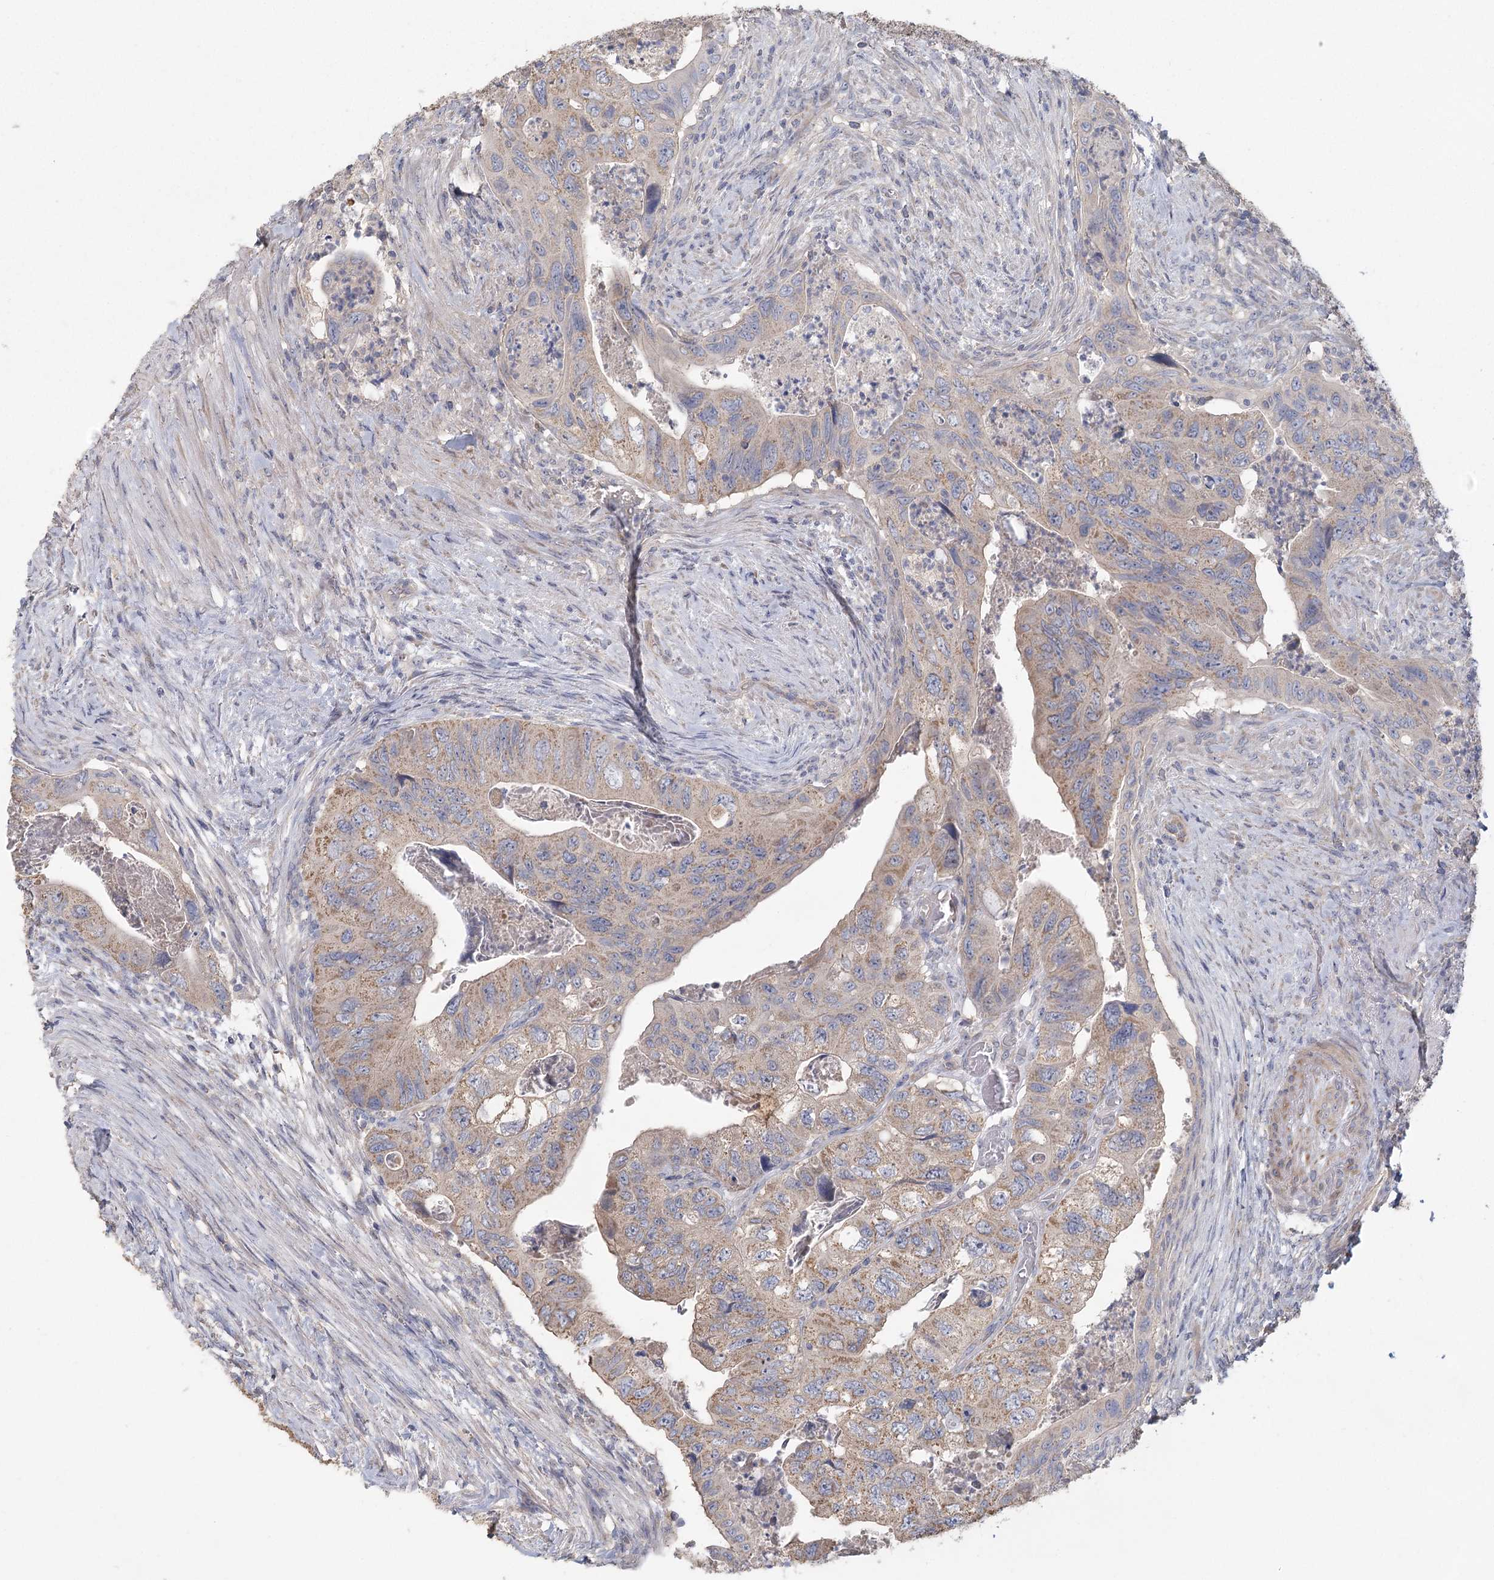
{"staining": {"intensity": "weak", "quantity": ">75%", "location": "cytoplasmic/membranous"}, "tissue": "colorectal cancer", "cell_type": "Tumor cells", "image_type": "cancer", "snomed": [{"axis": "morphology", "description": "Adenocarcinoma, NOS"}, {"axis": "topography", "description": "Rectum"}], "caption": "Brown immunohistochemical staining in colorectal cancer shows weak cytoplasmic/membranous positivity in about >75% of tumor cells.", "gene": "CNTLN", "patient": {"sex": "male", "age": 63}}